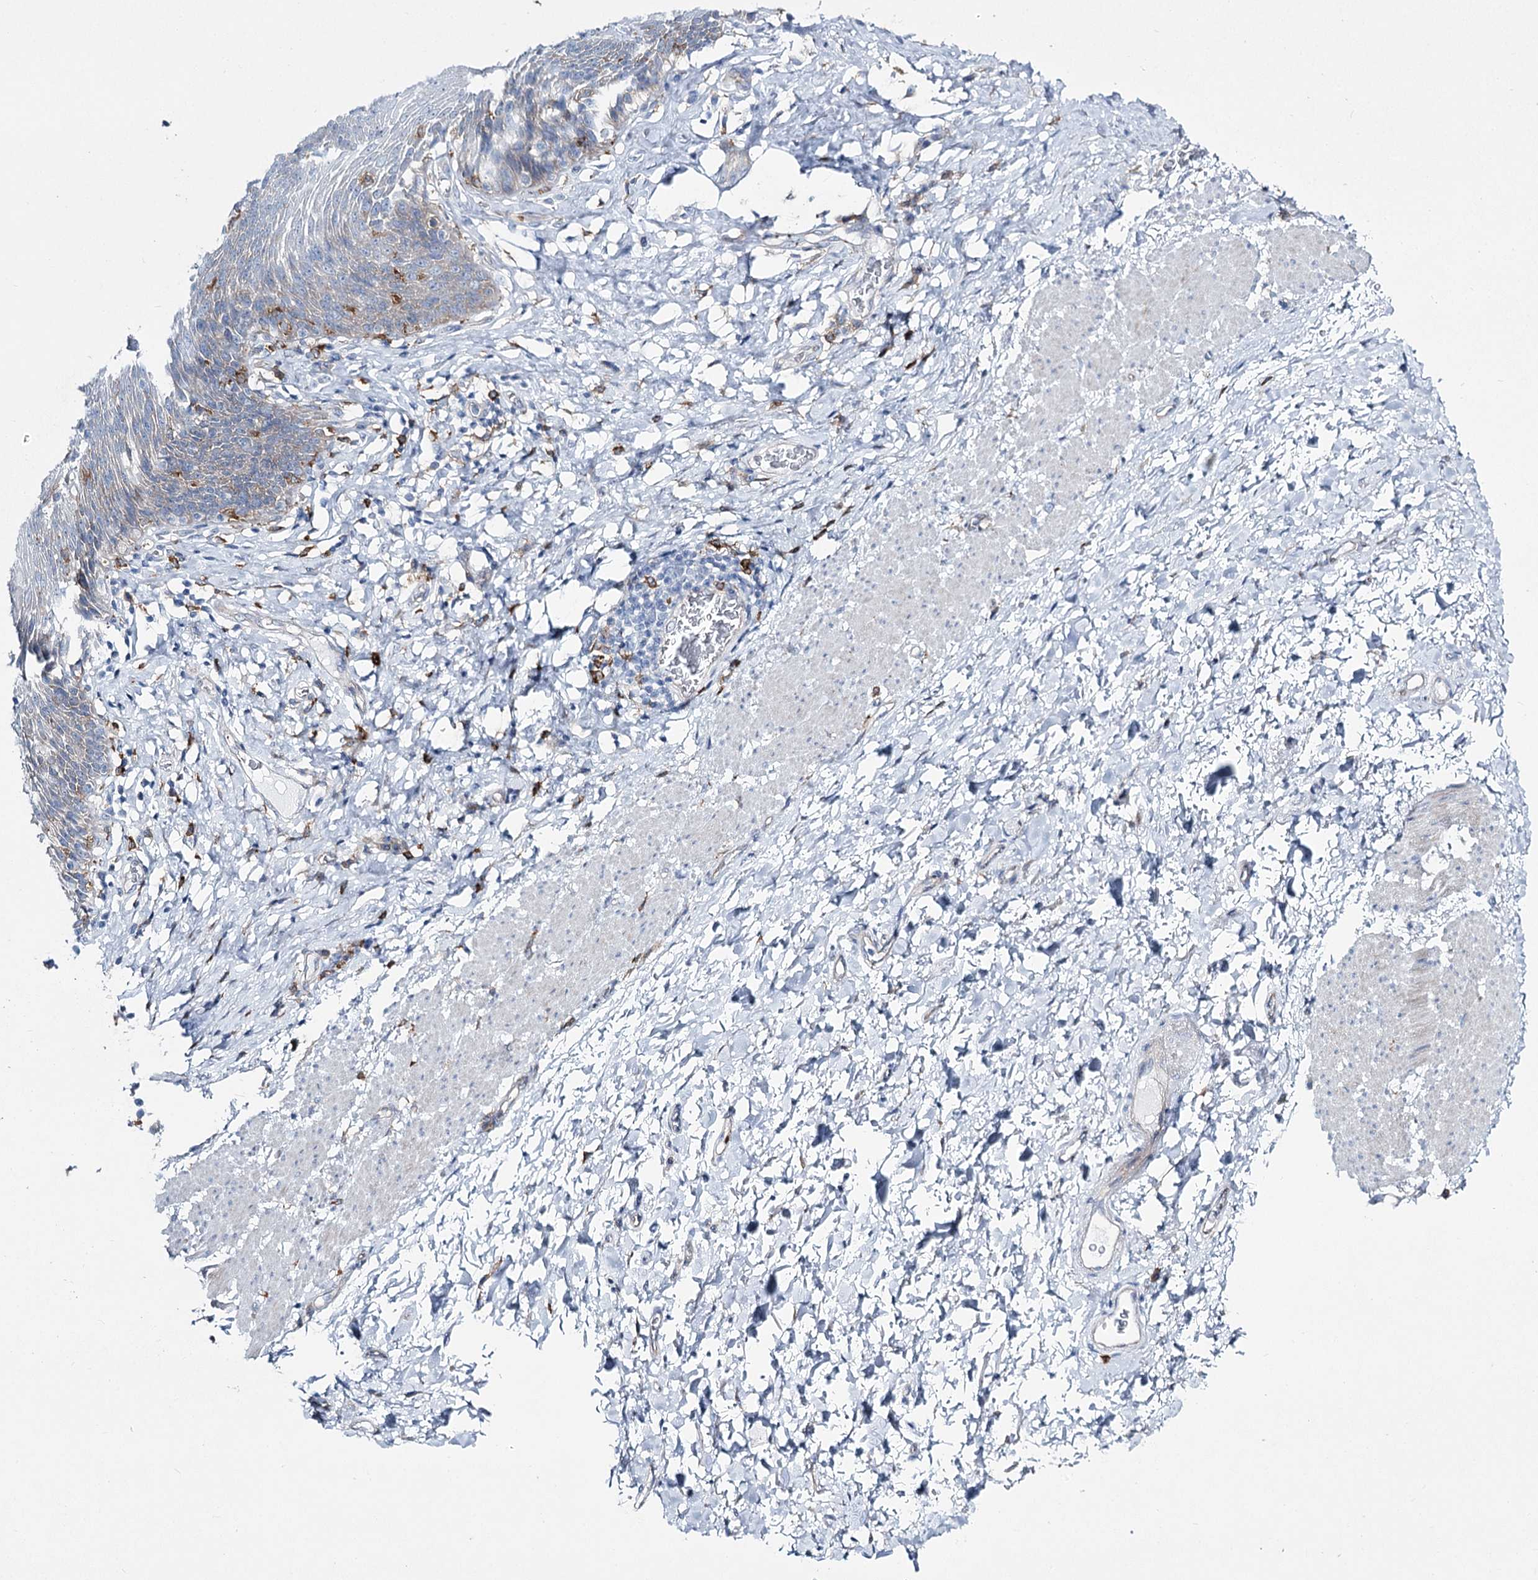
{"staining": {"intensity": "negative", "quantity": "none", "location": "none"}, "tissue": "esophagus", "cell_type": "Squamous epithelial cells", "image_type": "normal", "snomed": [{"axis": "morphology", "description": "Normal tissue, NOS"}, {"axis": "topography", "description": "Esophagus"}], "caption": "The micrograph reveals no staining of squamous epithelial cells in unremarkable esophagus.", "gene": "CCDC88A", "patient": {"sex": "female", "age": 61}}